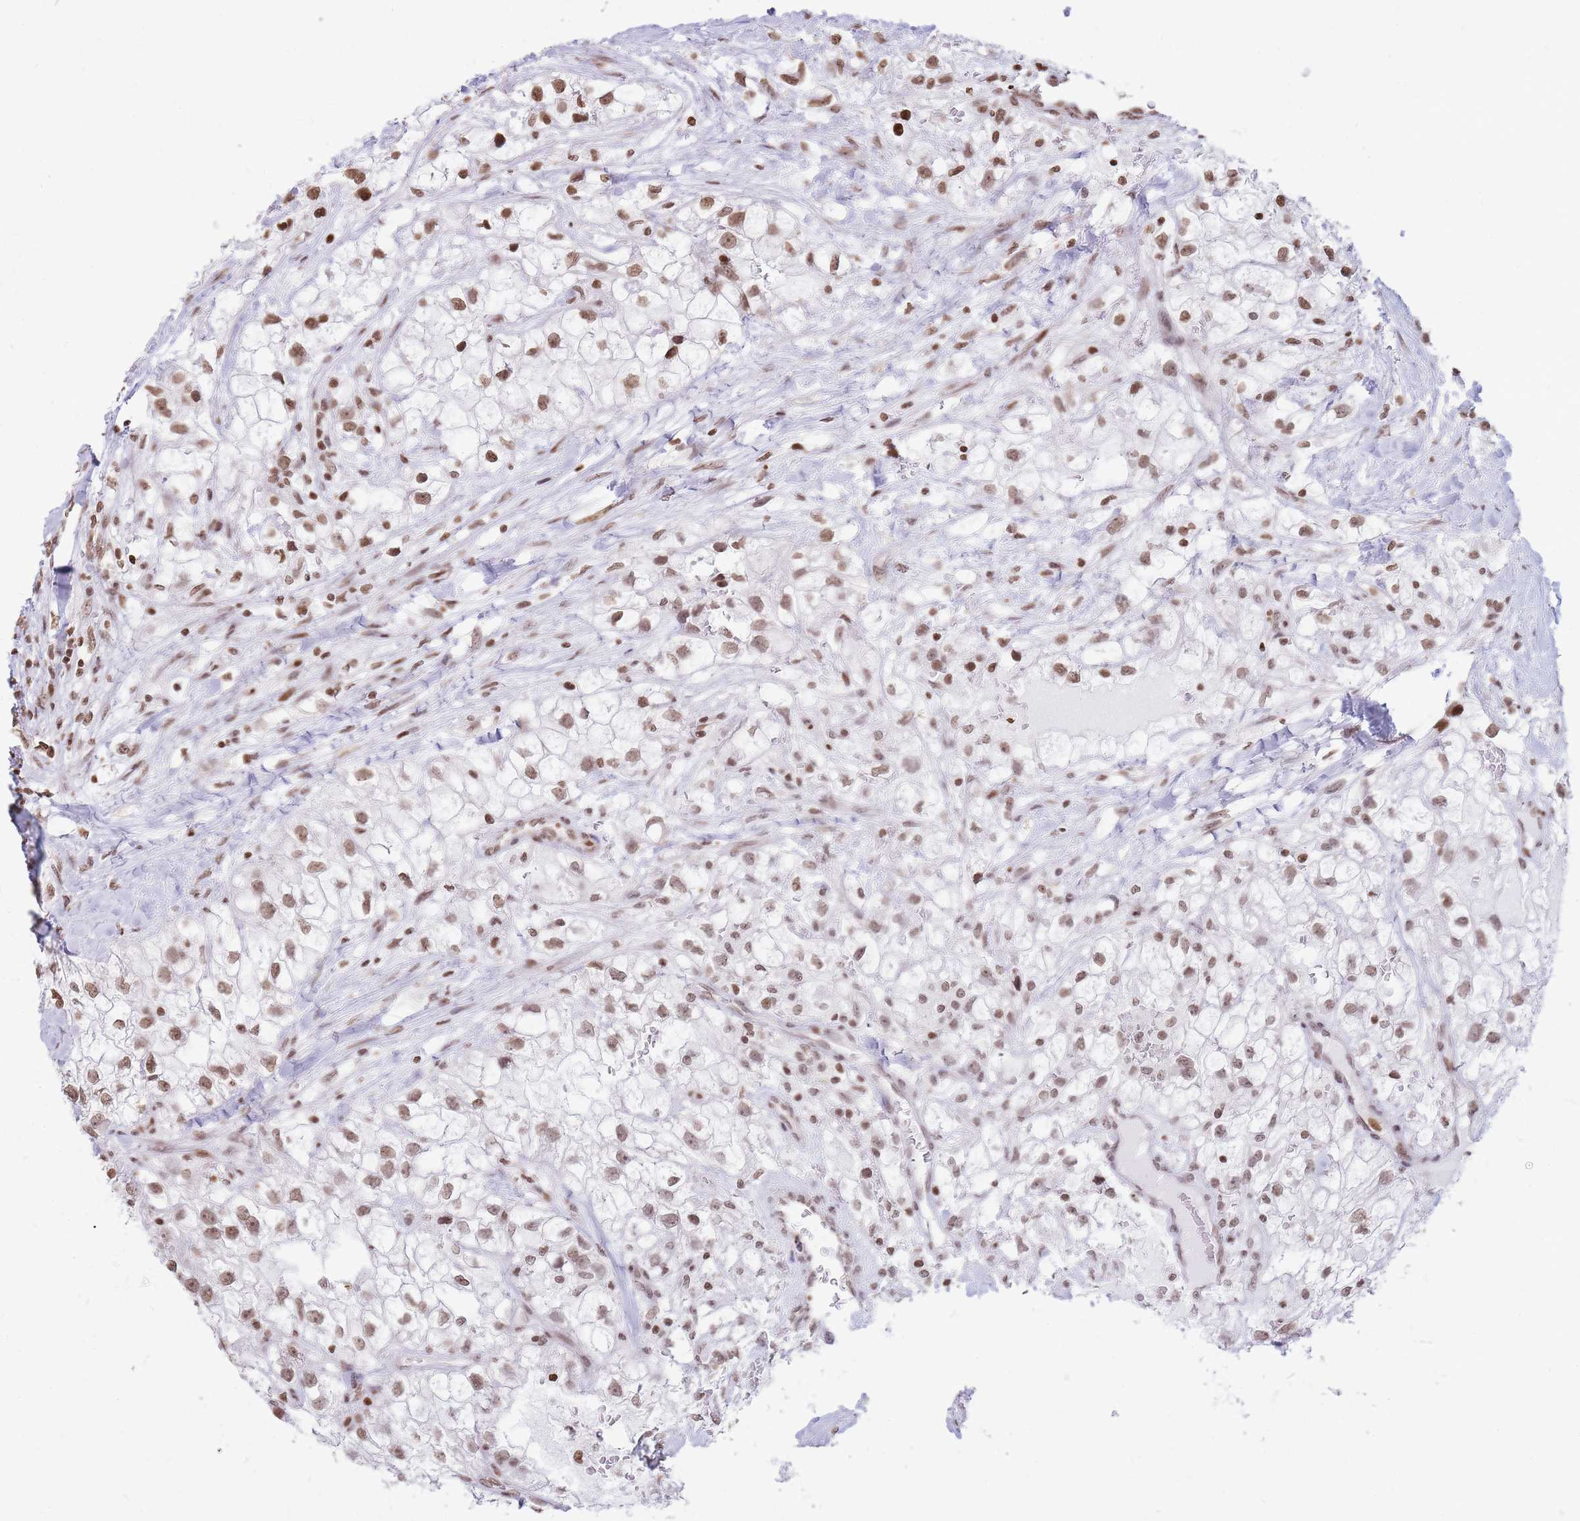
{"staining": {"intensity": "moderate", "quantity": ">75%", "location": "nuclear"}, "tissue": "renal cancer", "cell_type": "Tumor cells", "image_type": "cancer", "snomed": [{"axis": "morphology", "description": "Adenocarcinoma, NOS"}, {"axis": "topography", "description": "Kidney"}], "caption": "The image exhibits staining of renal cancer, revealing moderate nuclear protein staining (brown color) within tumor cells.", "gene": "SHISAL1", "patient": {"sex": "male", "age": 59}}